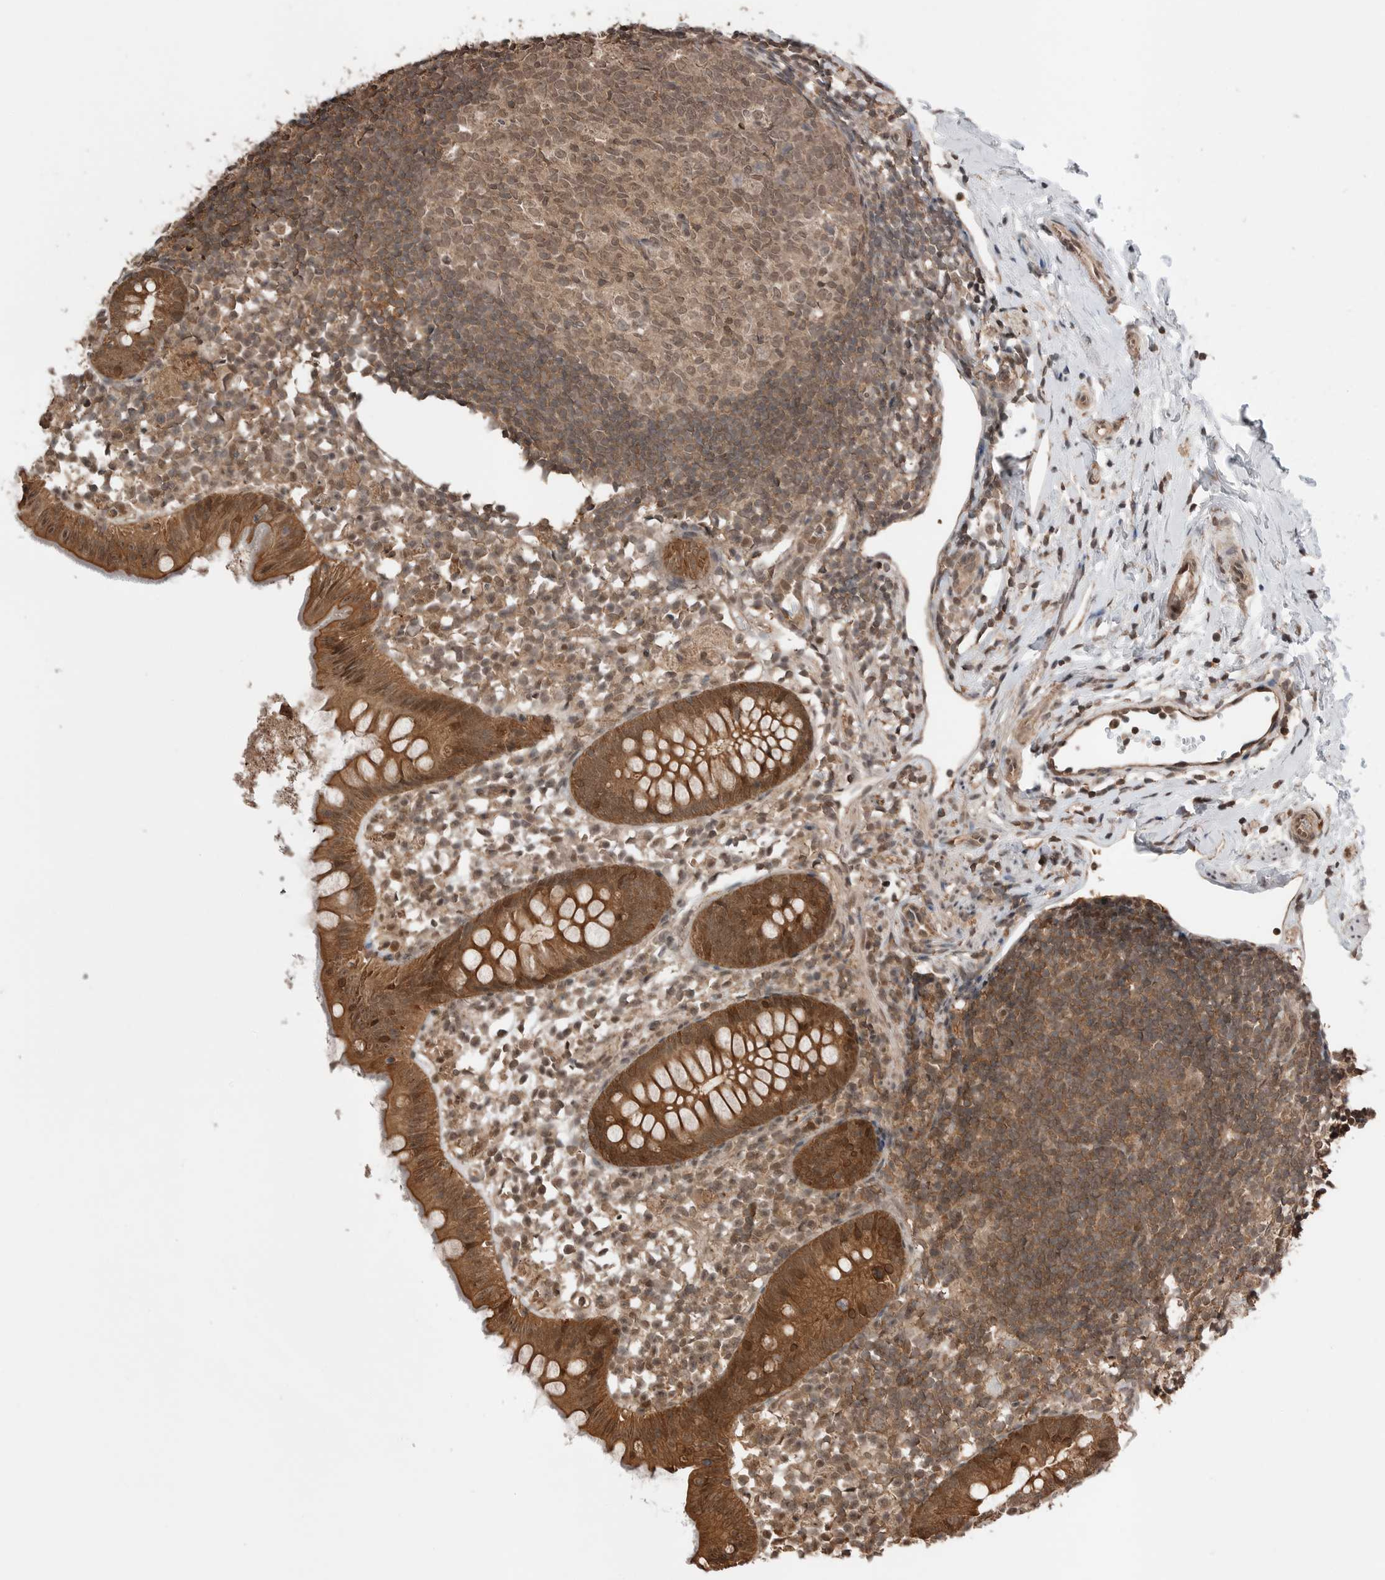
{"staining": {"intensity": "strong", "quantity": ">75%", "location": "cytoplasmic/membranous,nuclear"}, "tissue": "appendix", "cell_type": "Glandular cells", "image_type": "normal", "snomed": [{"axis": "morphology", "description": "Normal tissue, NOS"}, {"axis": "topography", "description": "Appendix"}], "caption": "Protein staining of benign appendix exhibits strong cytoplasmic/membranous,nuclear positivity in approximately >75% of glandular cells. Immunohistochemistry stains the protein in brown and the nuclei are stained blue.", "gene": "PEAK1", "patient": {"sex": "female", "age": 20}}